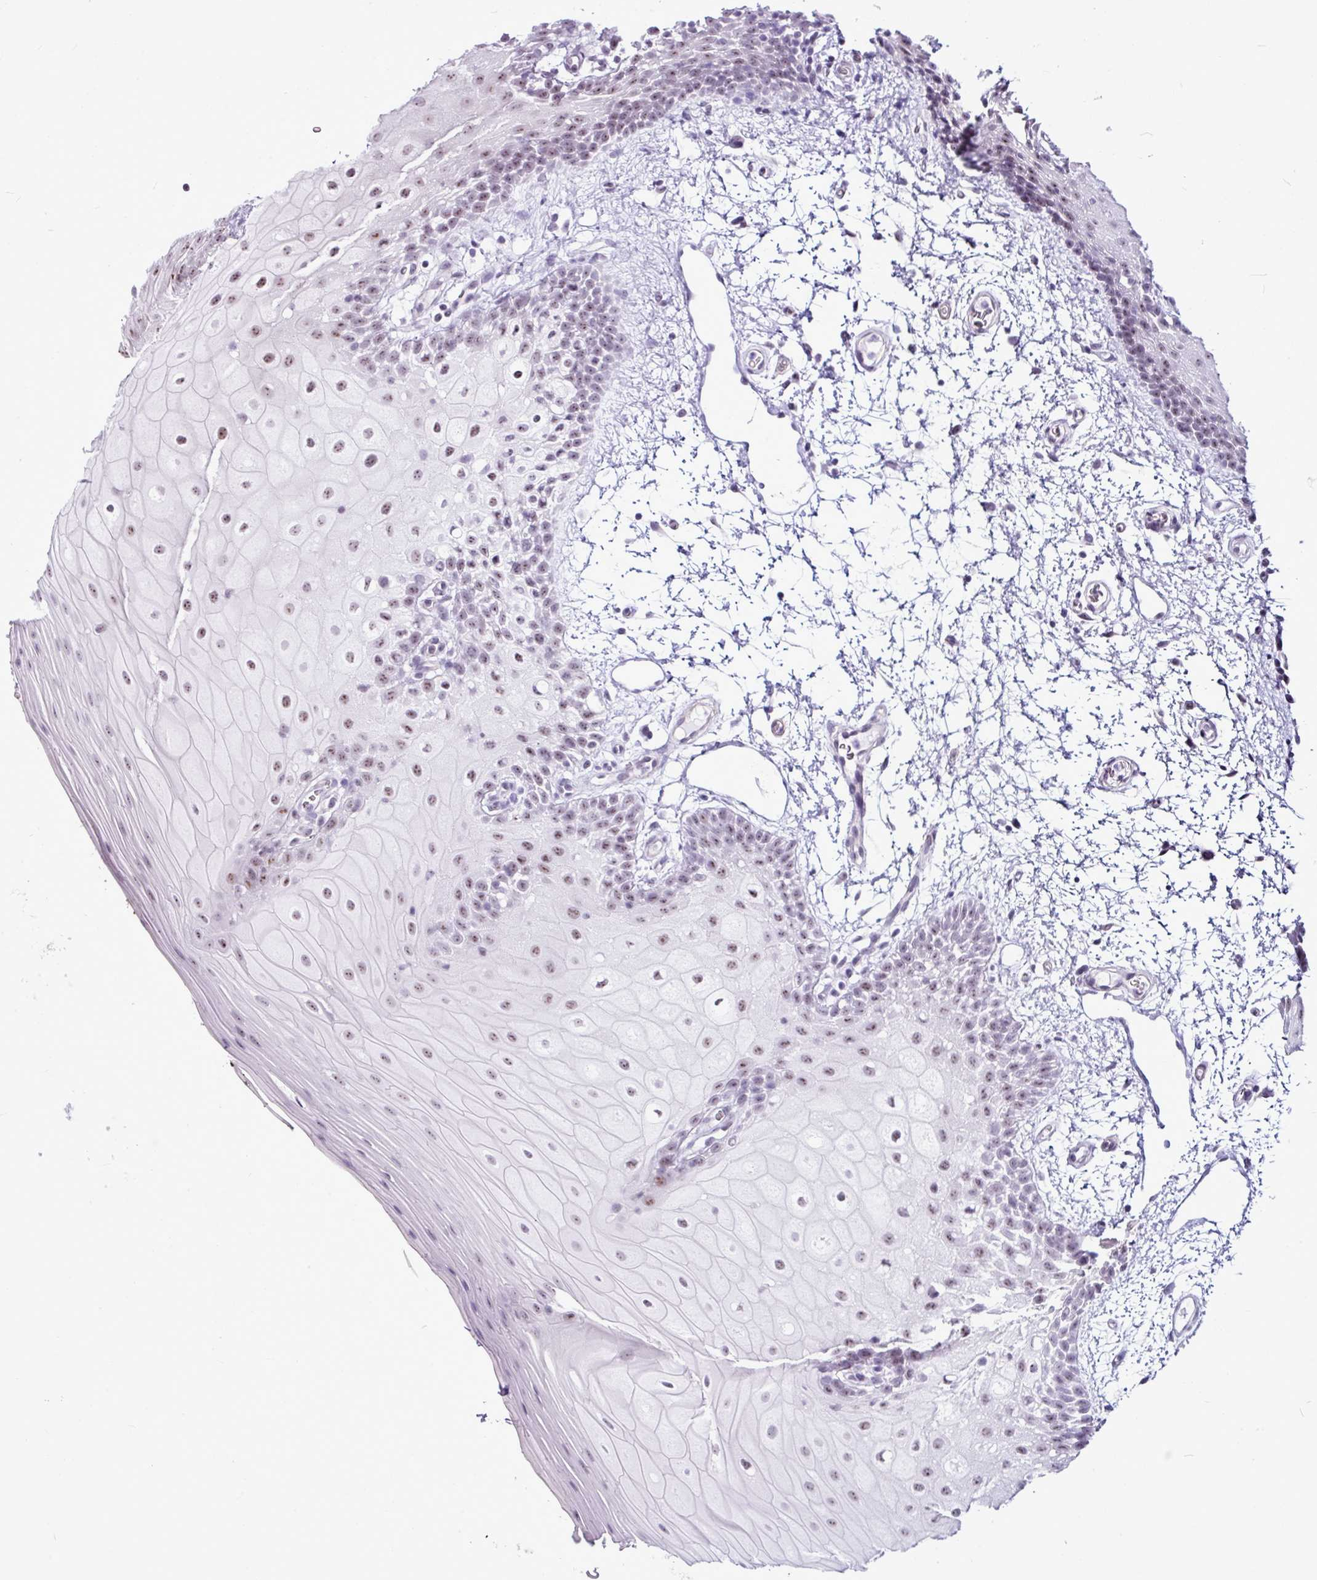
{"staining": {"intensity": "moderate", "quantity": "25%-75%", "location": "nuclear"}, "tissue": "oral mucosa", "cell_type": "Squamous epithelial cells", "image_type": "normal", "snomed": [{"axis": "morphology", "description": "Normal tissue, NOS"}, {"axis": "morphology", "description": "Squamous cell carcinoma, NOS"}, {"axis": "topography", "description": "Oral tissue"}, {"axis": "topography", "description": "Tounge, NOS"}, {"axis": "topography", "description": "Head-Neck"}], "caption": "Unremarkable oral mucosa demonstrates moderate nuclear staining in about 25%-75% of squamous epithelial cells.", "gene": "UTP18", "patient": {"sex": "male", "age": 76}}